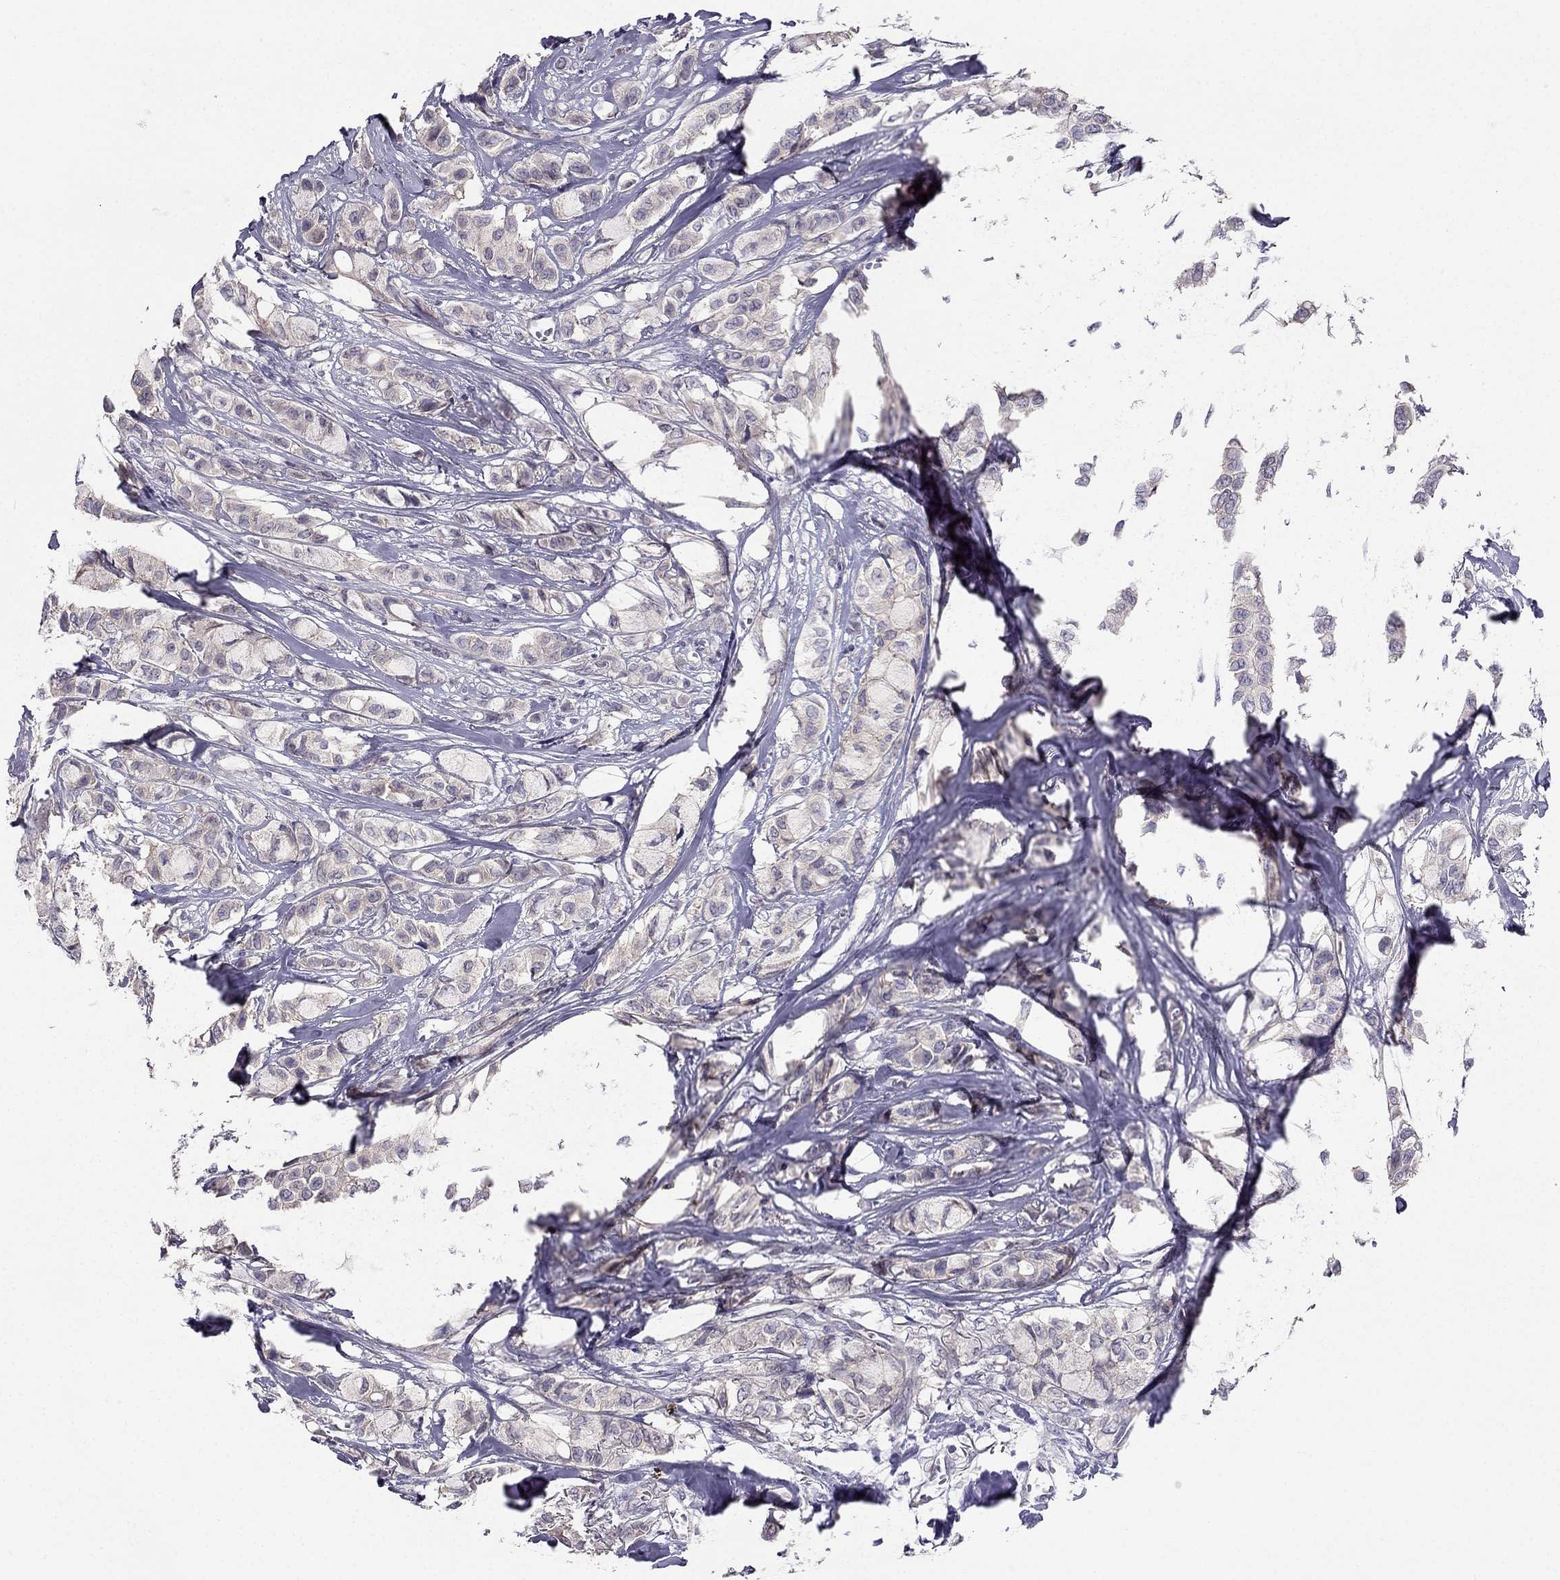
{"staining": {"intensity": "negative", "quantity": "none", "location": "none"}, "tissue": "breast cancer", "cell_type": "Tumor cells", "image_type": "cancer", "snomed": [{"axis": "morphology", "description": "Duct carcinoma"}, {"axis": "topography", "description": "Breast"}], "caption": "Image shows no significant protein staining in tumor cells of breast cancer (invasive ductal carcinoma).", "gene": "HSFX1", "patient": {"sex": "female", "age": 85}}